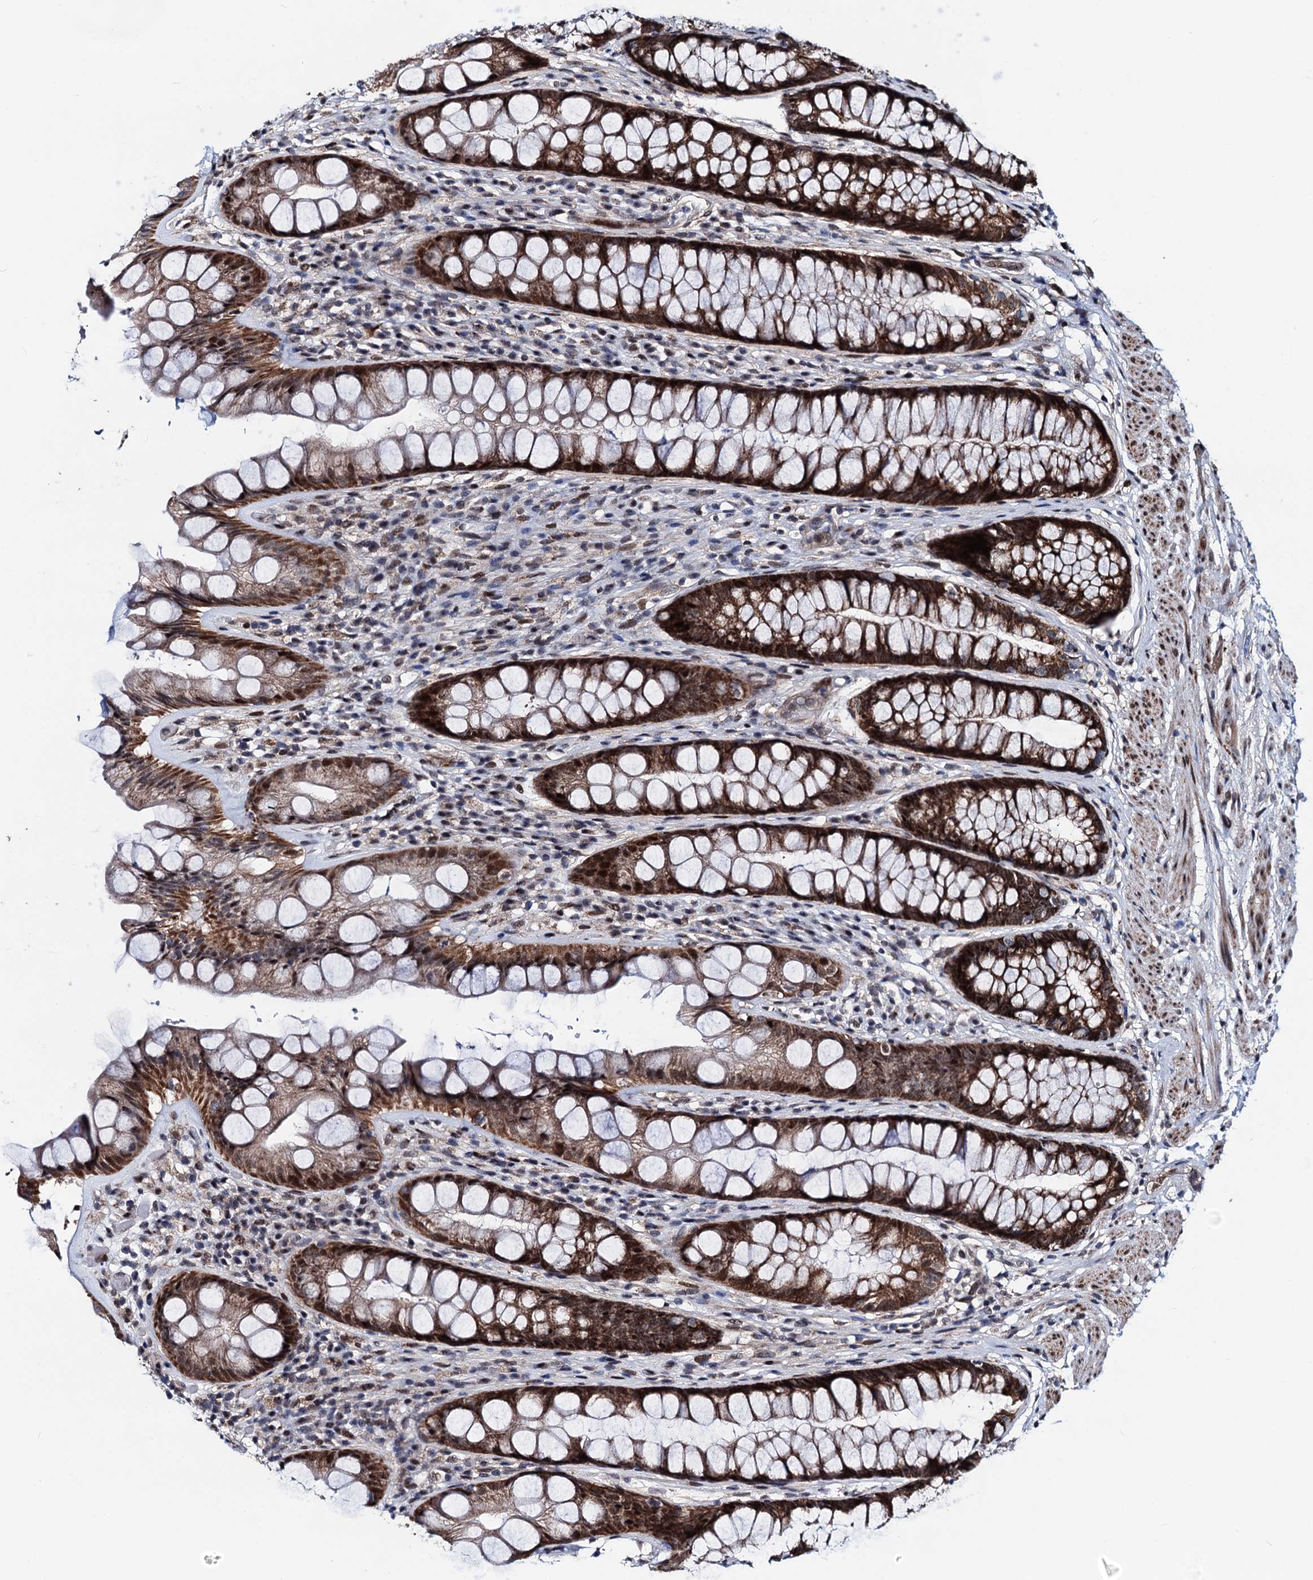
{"staining": {"intensity": "strong", "quantity": ">75%", "location": "cytoplasmic/membranous,nuclear"}, "tissue": "rectum", "cell_type": "Glandular cells", "image_type": "normal", "snomed": [{"axis": "morphology", "description": "Normal tissue, NOS"}, {"axis": "topography", "description": "Rectum"}], "caption": "This histopathology image reveals IHC staining of normal rectum, with high strong cytoplasmic/membranous,nuclear positivity in approximately >75% of glandular cells.", "gene": "COA4", "patient": {"sex": "male", "age": 74}}